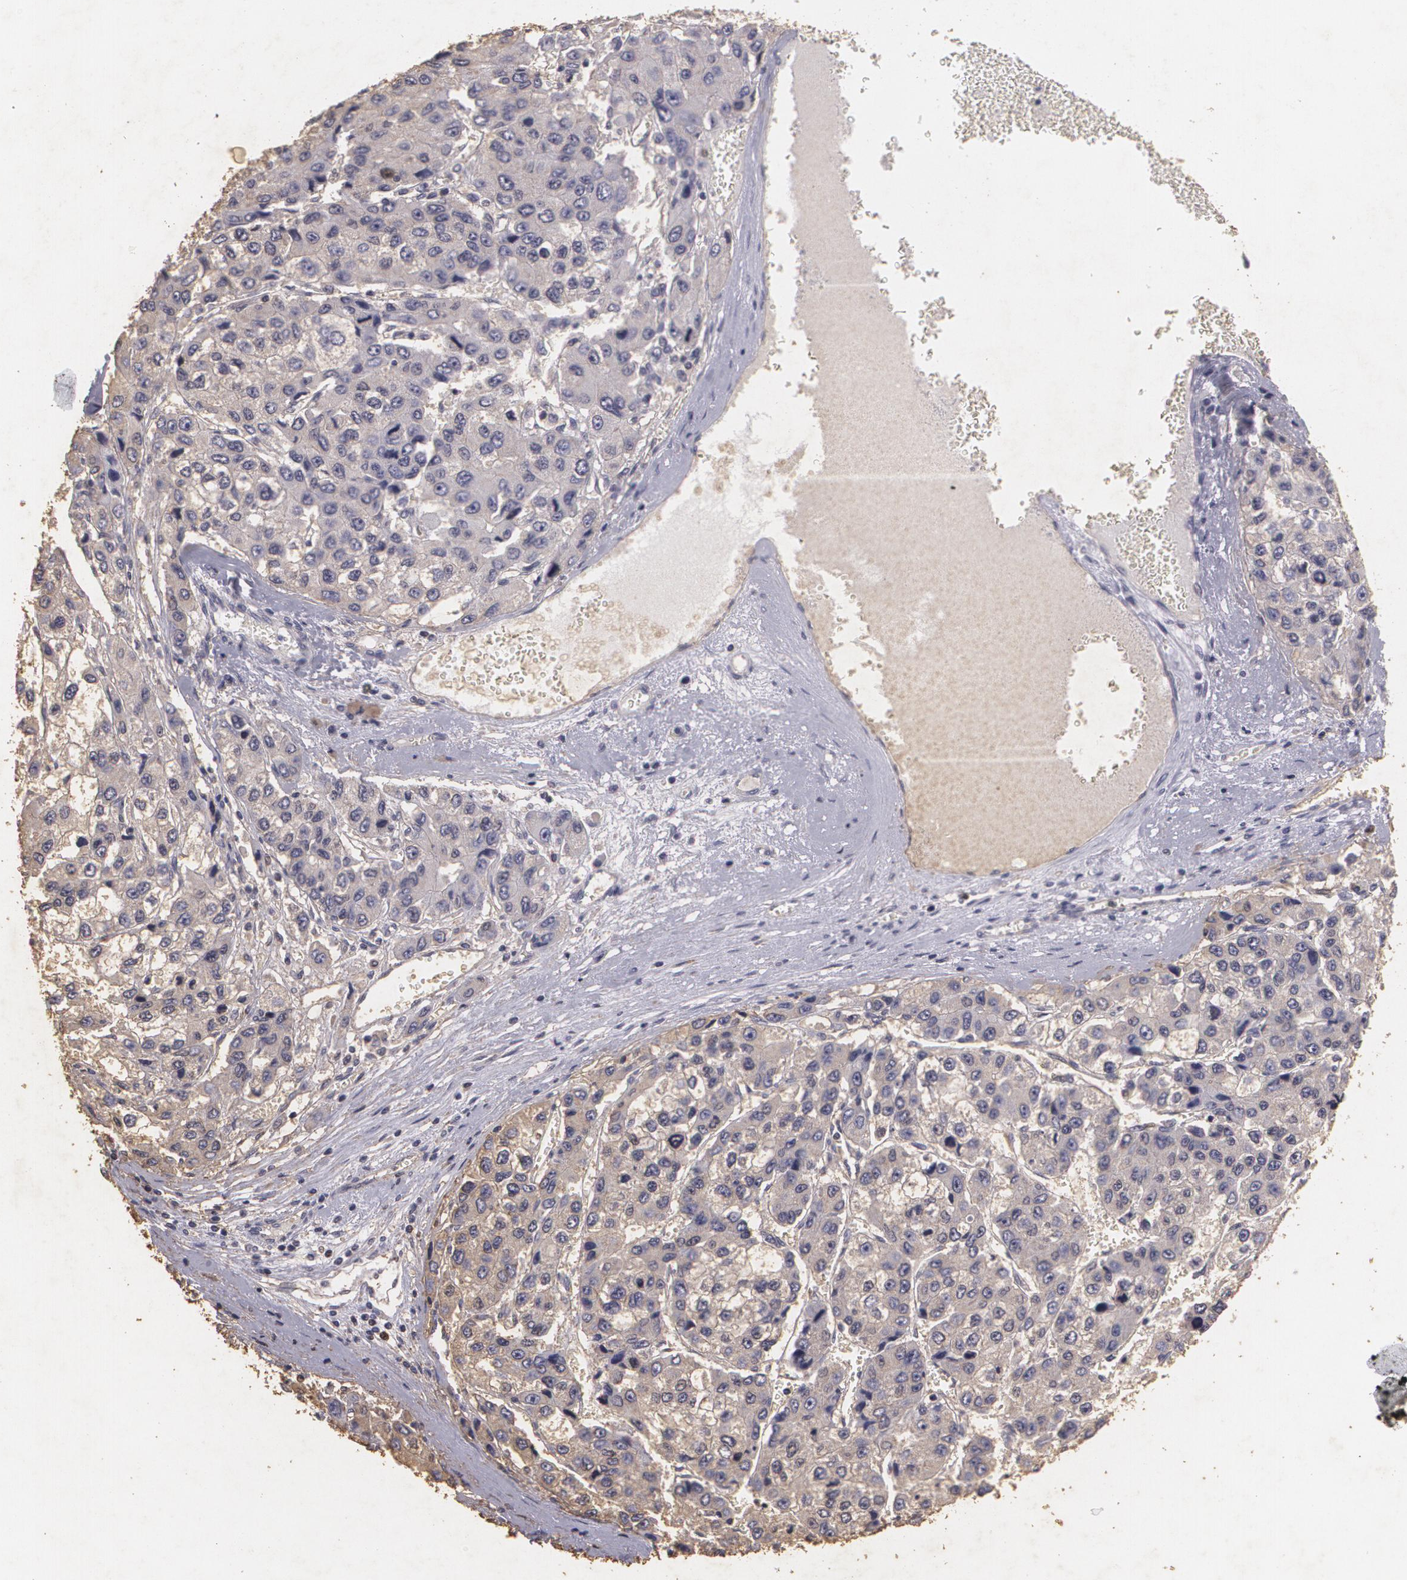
{"staining": {"intensity": "weak", "quantity": "25%-75%", "location": "cytoplasmic/membranous"}, "tissue": "liver cancer", "cell_type": "Tumor cells", "image_type": "cancer", "snomed": [{"axis": "morphology", "description": "Carcinoma, Hepatocellular, NOS"}, {"axis": "topography", "description": "Liver"}], "caption": "An immunohistochemistry (IHC) photomicrograph of neoplastic tissue is shown. Protein staining in brown highlights weak cytoplasmic/membranous positivity in liver cancer (hepatocellular carcinoma) within tumor cells.", "gene": "KCNA4", "patient": {"sex": "female", "age": 66}}